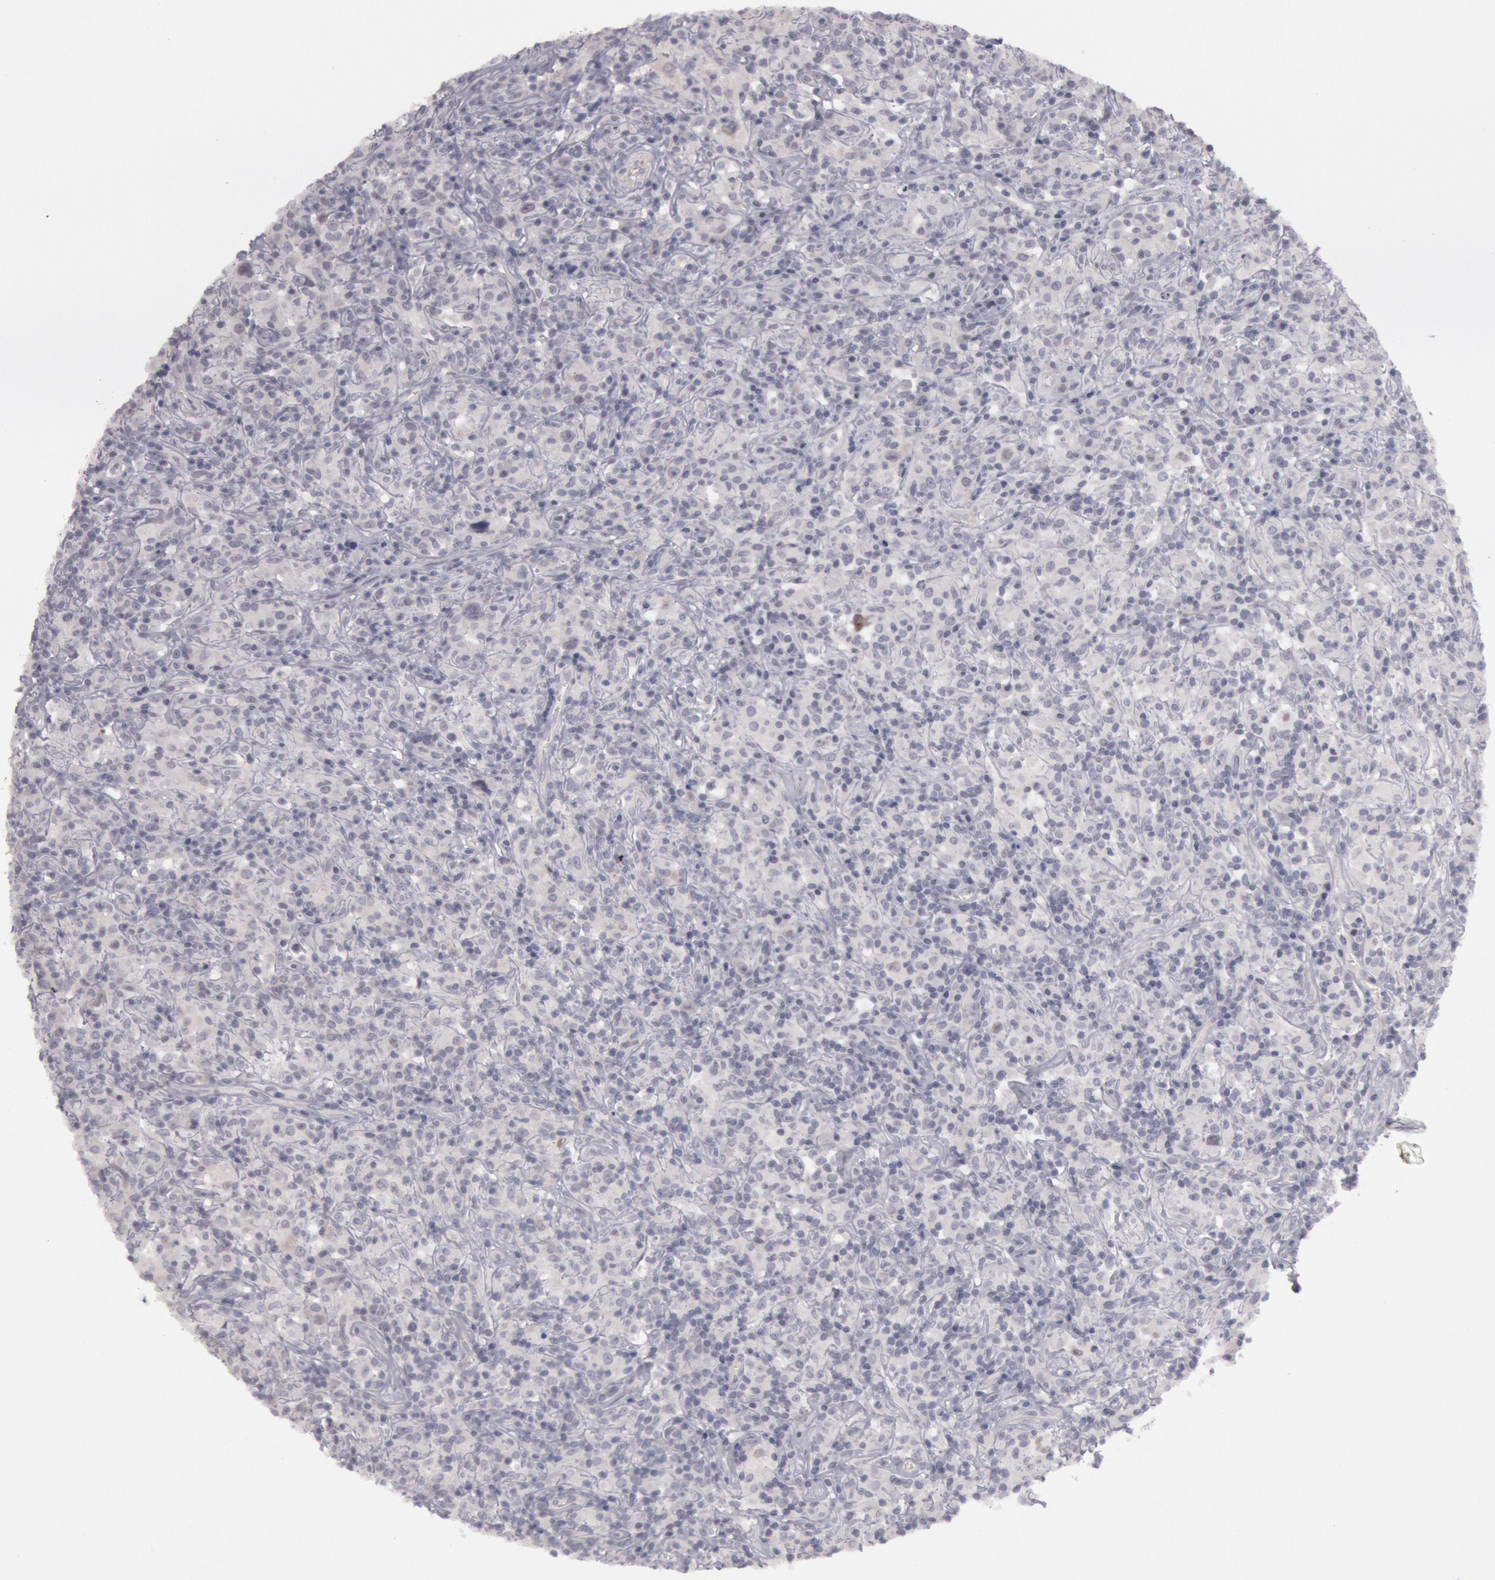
{"staining": {"intensity": "negative", "quantity": "none", "location": "none"}, "tissue": "lymphoma", "cell_type": "Tumor cells", "image_type": "cancer", "snomed": [{"axis": "morphology", "description": "Hodgkin's disease, NOS"}, {"axis": "topography", "description": "Lymph node"}], "caption": "The immunohistochemistry image has no significant positivity in tumor cells of Hodgkin's disease tissue. The staining was performed using DAB to visualize the protein expression in brown, while the nuclei were stained in blue with hematoxylin (Magnification: 20x).", "gene": "JOSD1", "patient": {"sex": "male", "age": 46}}